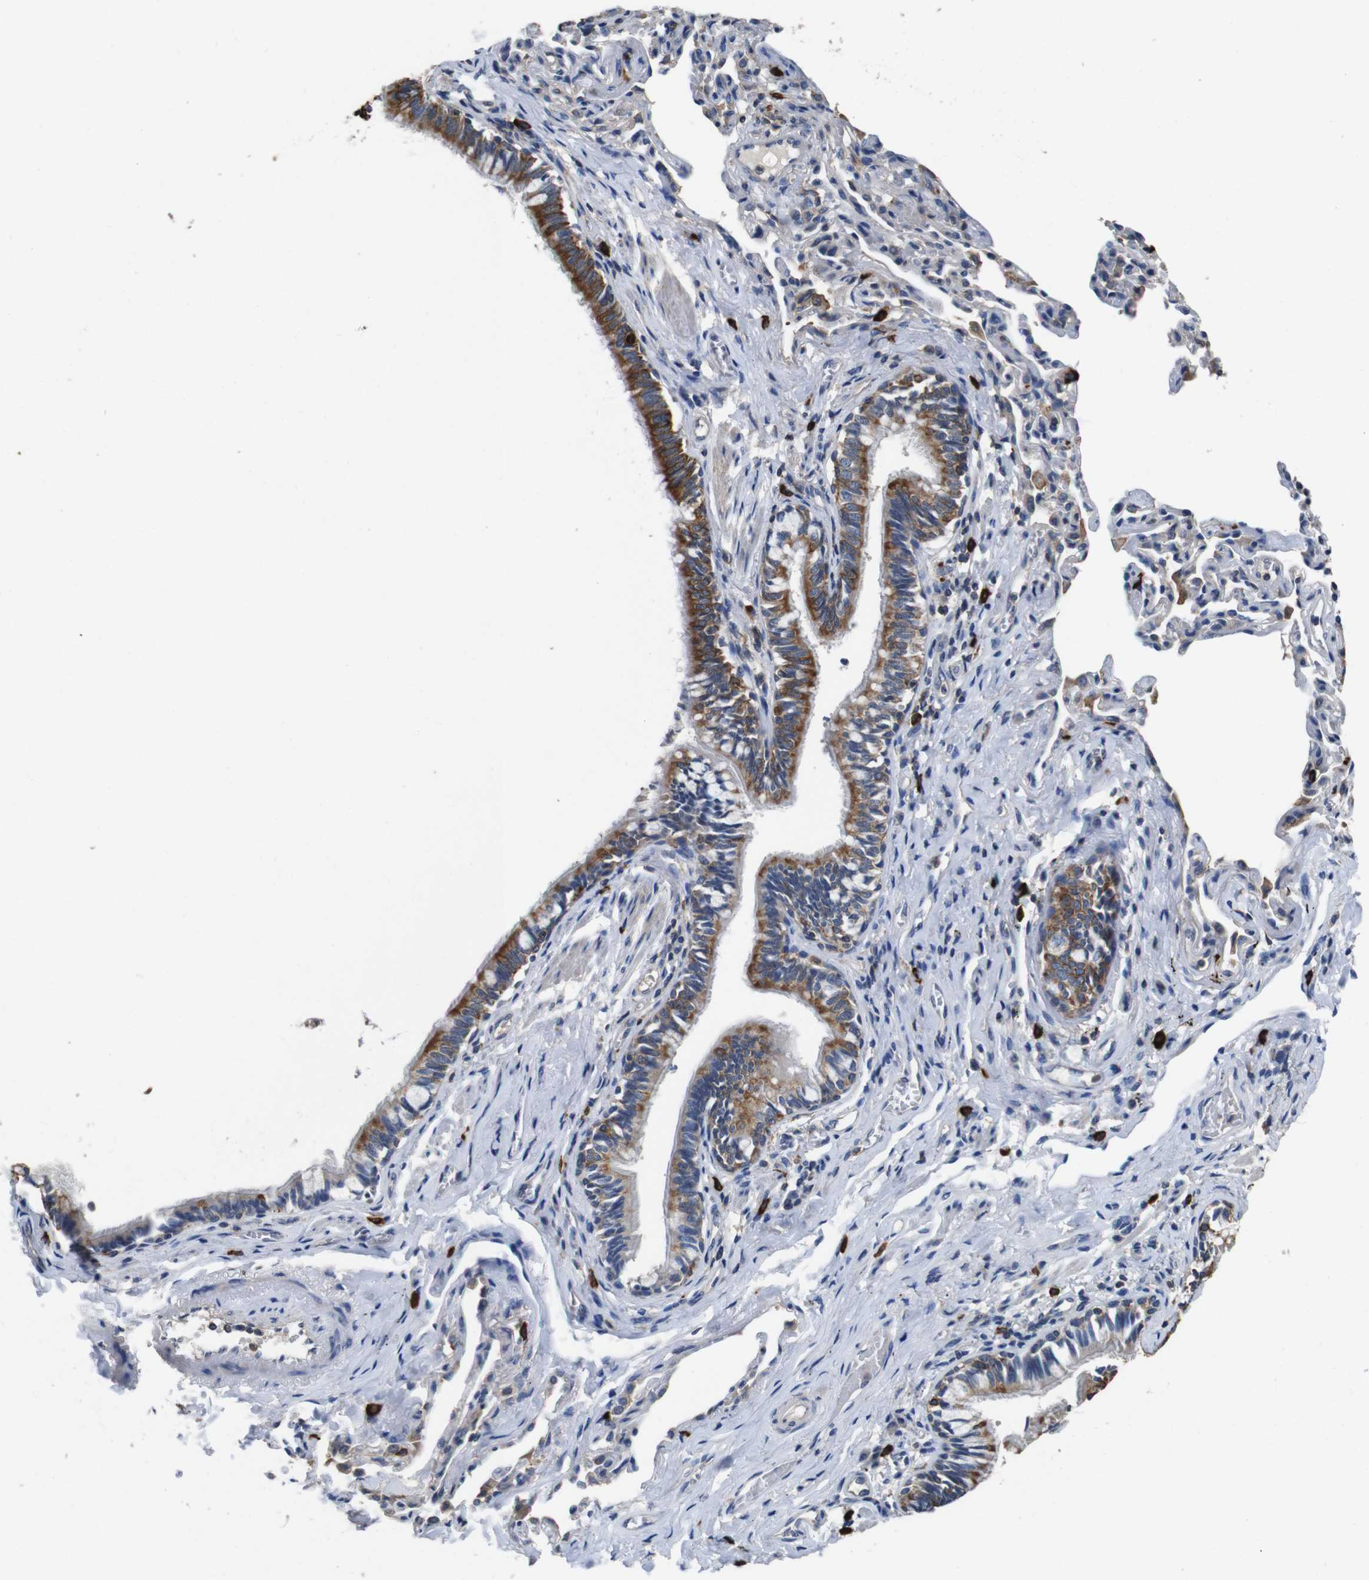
{"staining": {"intensity": "moderate", "quantity": ">75%", "location": "cytoplasmic/membranous"}, "tissue": "bronchus", "cell_type": "Respiratory epithelial cells", "image_type": "normal", "snomed": [{"axis": "morphology", "description": "Normal tissue, NOS"}, {"axis": "topography", "description": "Bronchus"}, {"axis": "topography", "description": "Lung"}], "caption": "The image displays staining of unremarkable bronchus, revealing moderate cytoplasmic/membranous protein expression (brown color) within respiratory epithelial cells. (DAB (3,3'-diaminobenzidine) IHC with brightfield microscopy, high magnification).", "gene": "GLIPR1", "patient": {"sex": "male", "age": 64}}